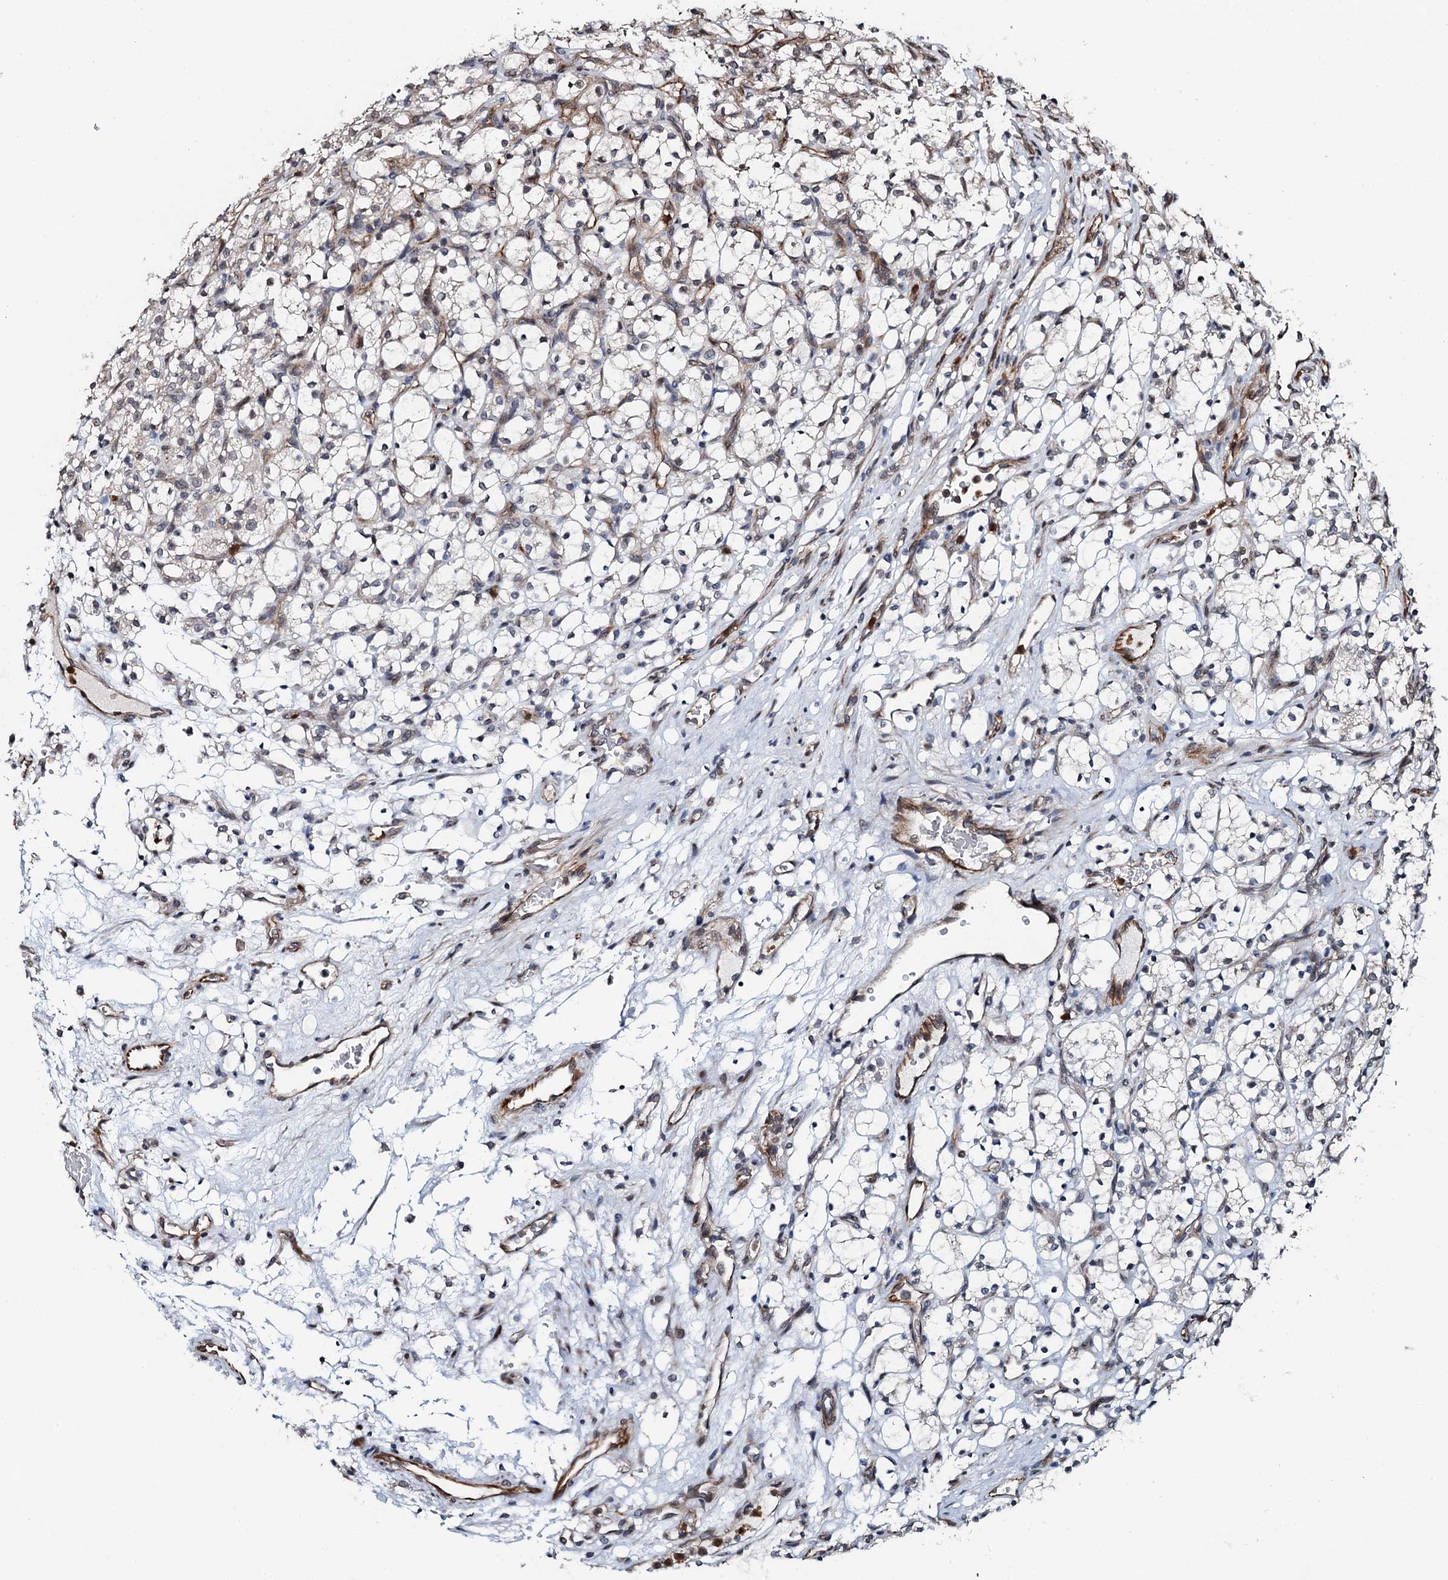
{"staining": {"intensity": "negative", "quantity": "none", "location": "none"}, "tissue": "renal cancer", "cell_type": "Tumor cells", "image_type": "cancer", "snomed": [{"axis": "morphology", "description": "Adenocarcinoma, NOS"}, {"axis": "topography", "description": "Kidney"}], "caption": "This micrograph is of renal cancer stained with immunohistochemistry to label a protein in brown with the nuclei are counter-stained blue. There is no staining in tumor cells.", "gene": "WHAMM", "patient": {"sex": "female", "age": 69}}